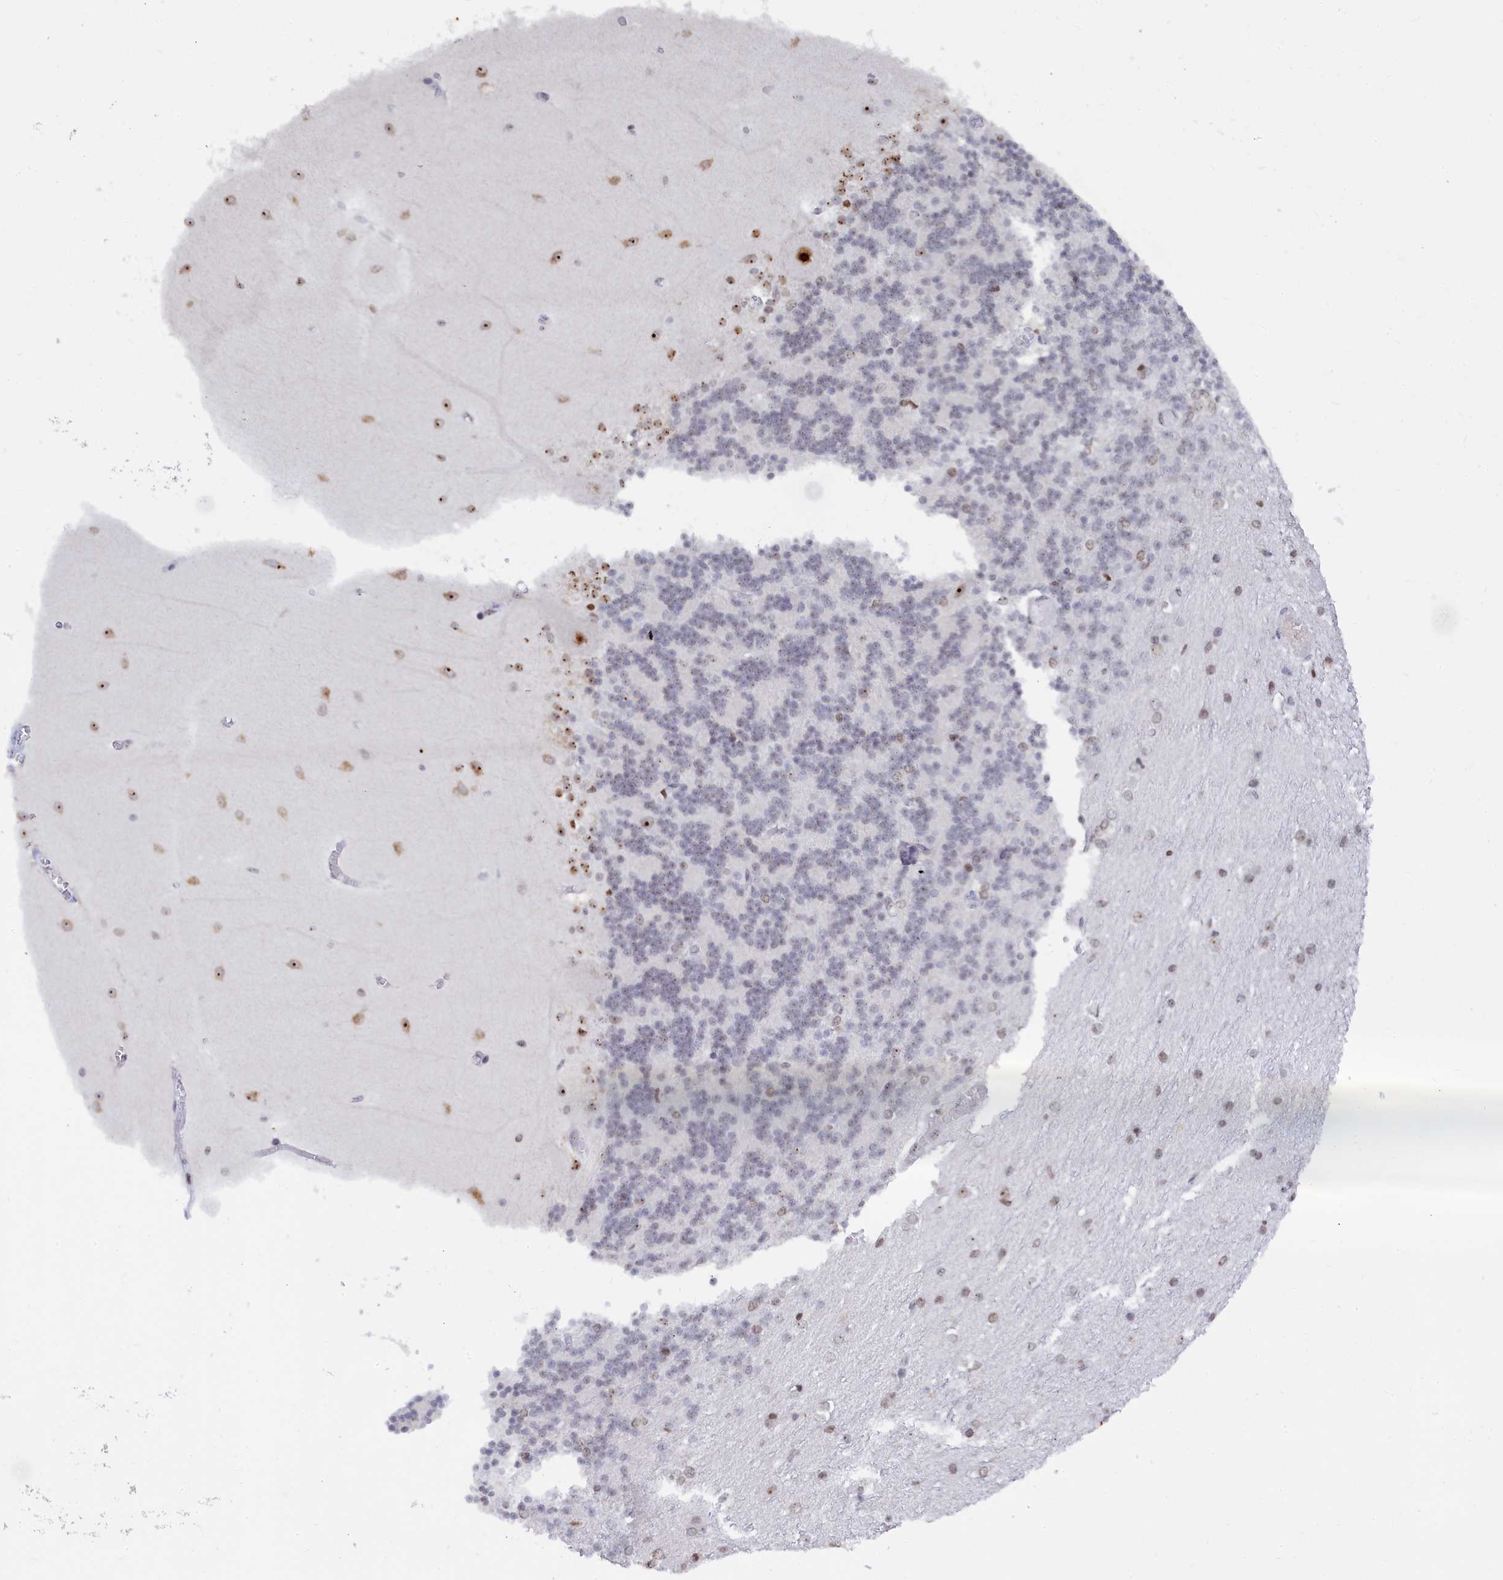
{"staining": {"intensity": "weak", "quantity": "25%-75%", "location": "nuclear"}, "tissue": "cerebellum", "cell_type": "Cells in granular layer", "image_type": "normal", "snomed": [{"axis": "morphology", "description": "Normal tissue, NOS"}, {"axis": "topography", "description": "Cerebellum"}], "caption": "Immunohistochemical staining of normal human cerebellum reveals low levels of weak nuclear staining in about 25%-75% of cells in granular layer.", "gene": "RSL1D1", "patient": {"sex": "male", "age": 37}}